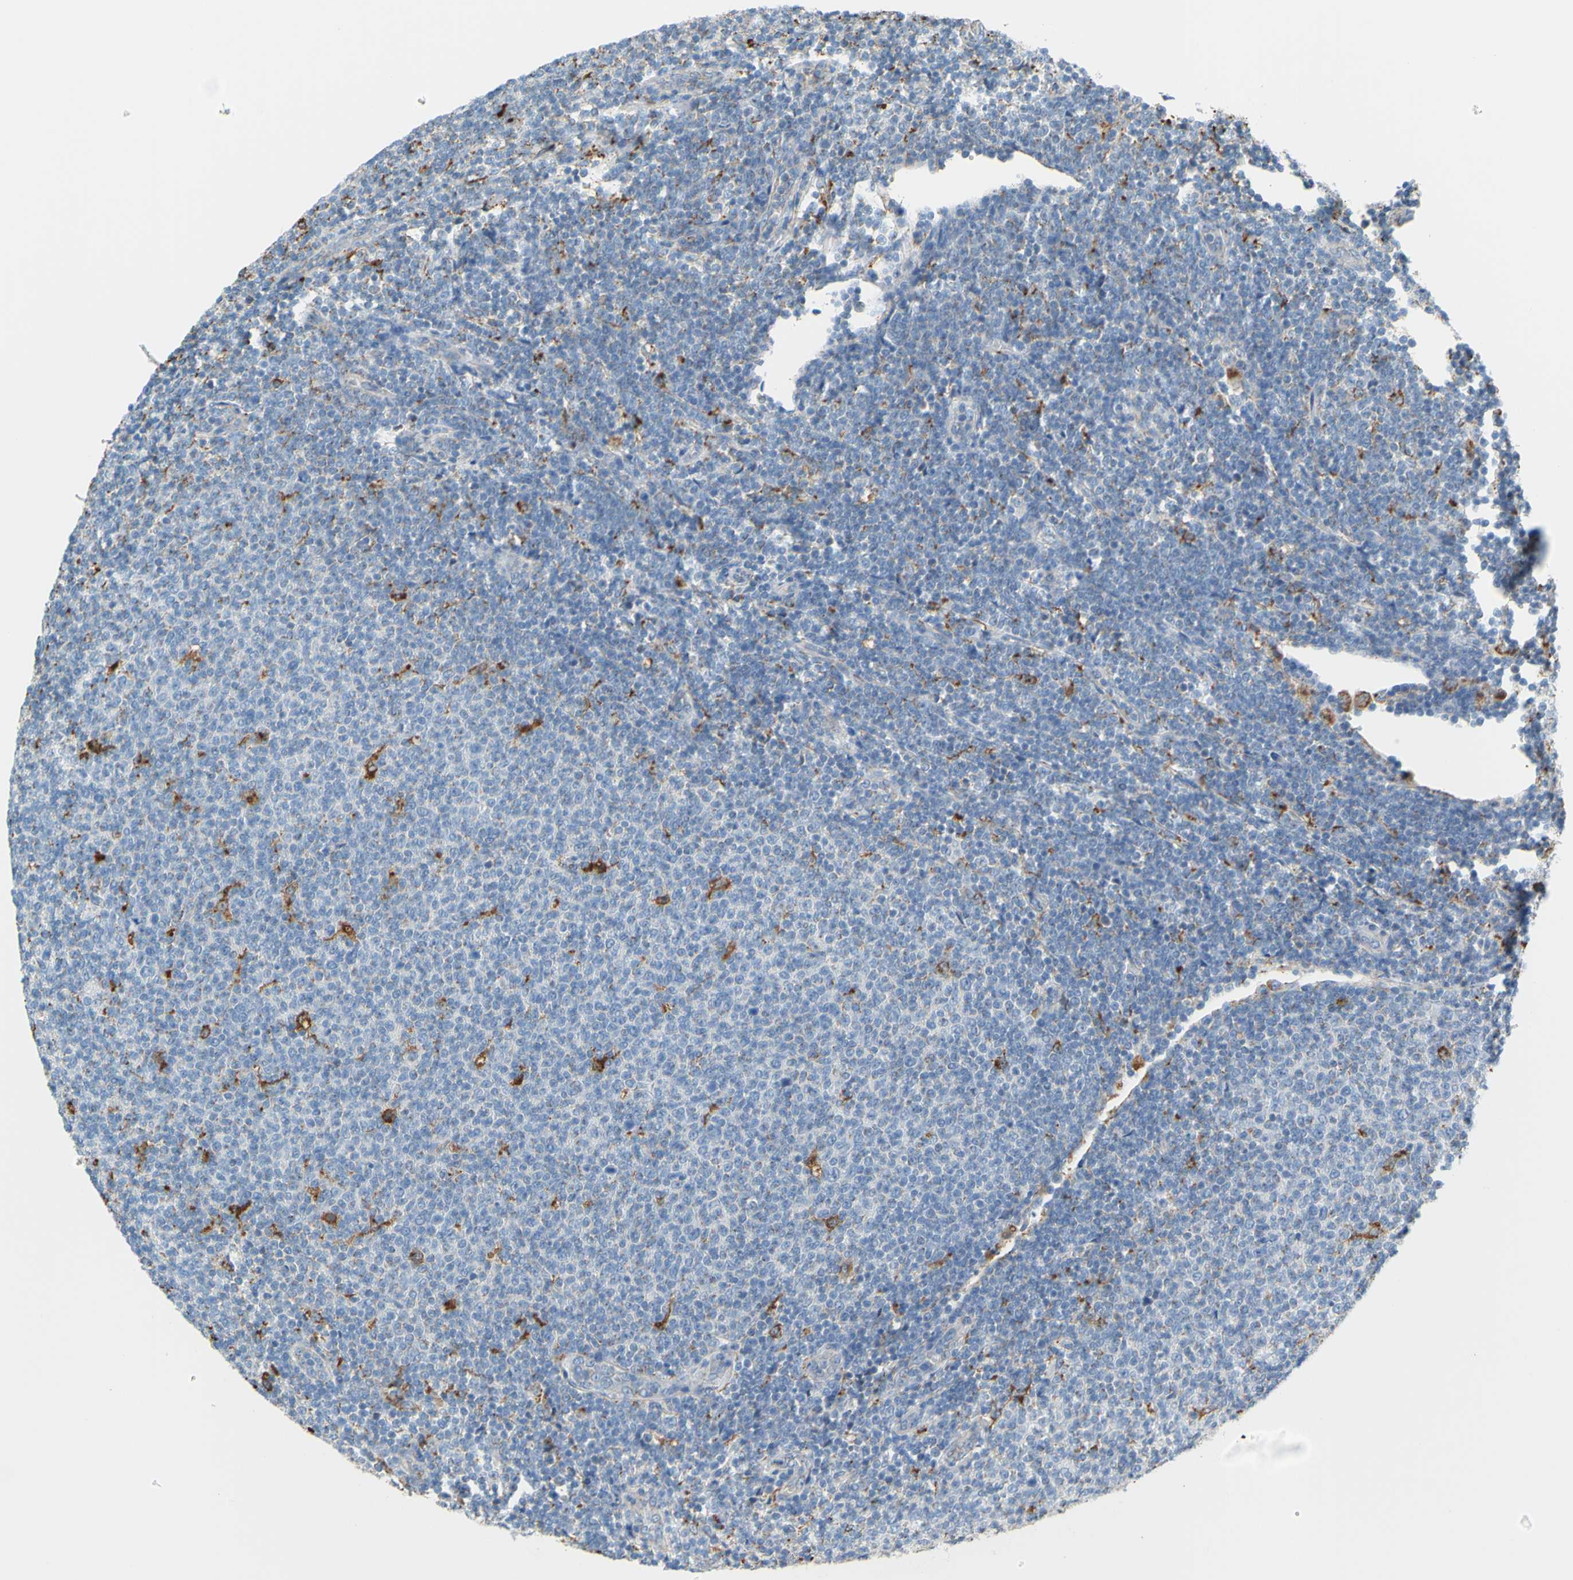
{"staining": {"intensity": "negative", "quantity": "none", "location": "none"}, "tissue": "lymphoma", "cell_type": "Tumor cells", "image_type": "cancer", "snomed": [{"axis": "morphology", "description": "Malignant lymphoma, non-Hodgkin's type, Low grade"}, {"axis": "topography", "description": "Lymph node"}], "caption": "The immunohistochemistry photomicrograph has no significant expression in tumor cells of lymphoma tissue.", "gene": "CTSD", "patient": {"sex": "male", "age": 66}}